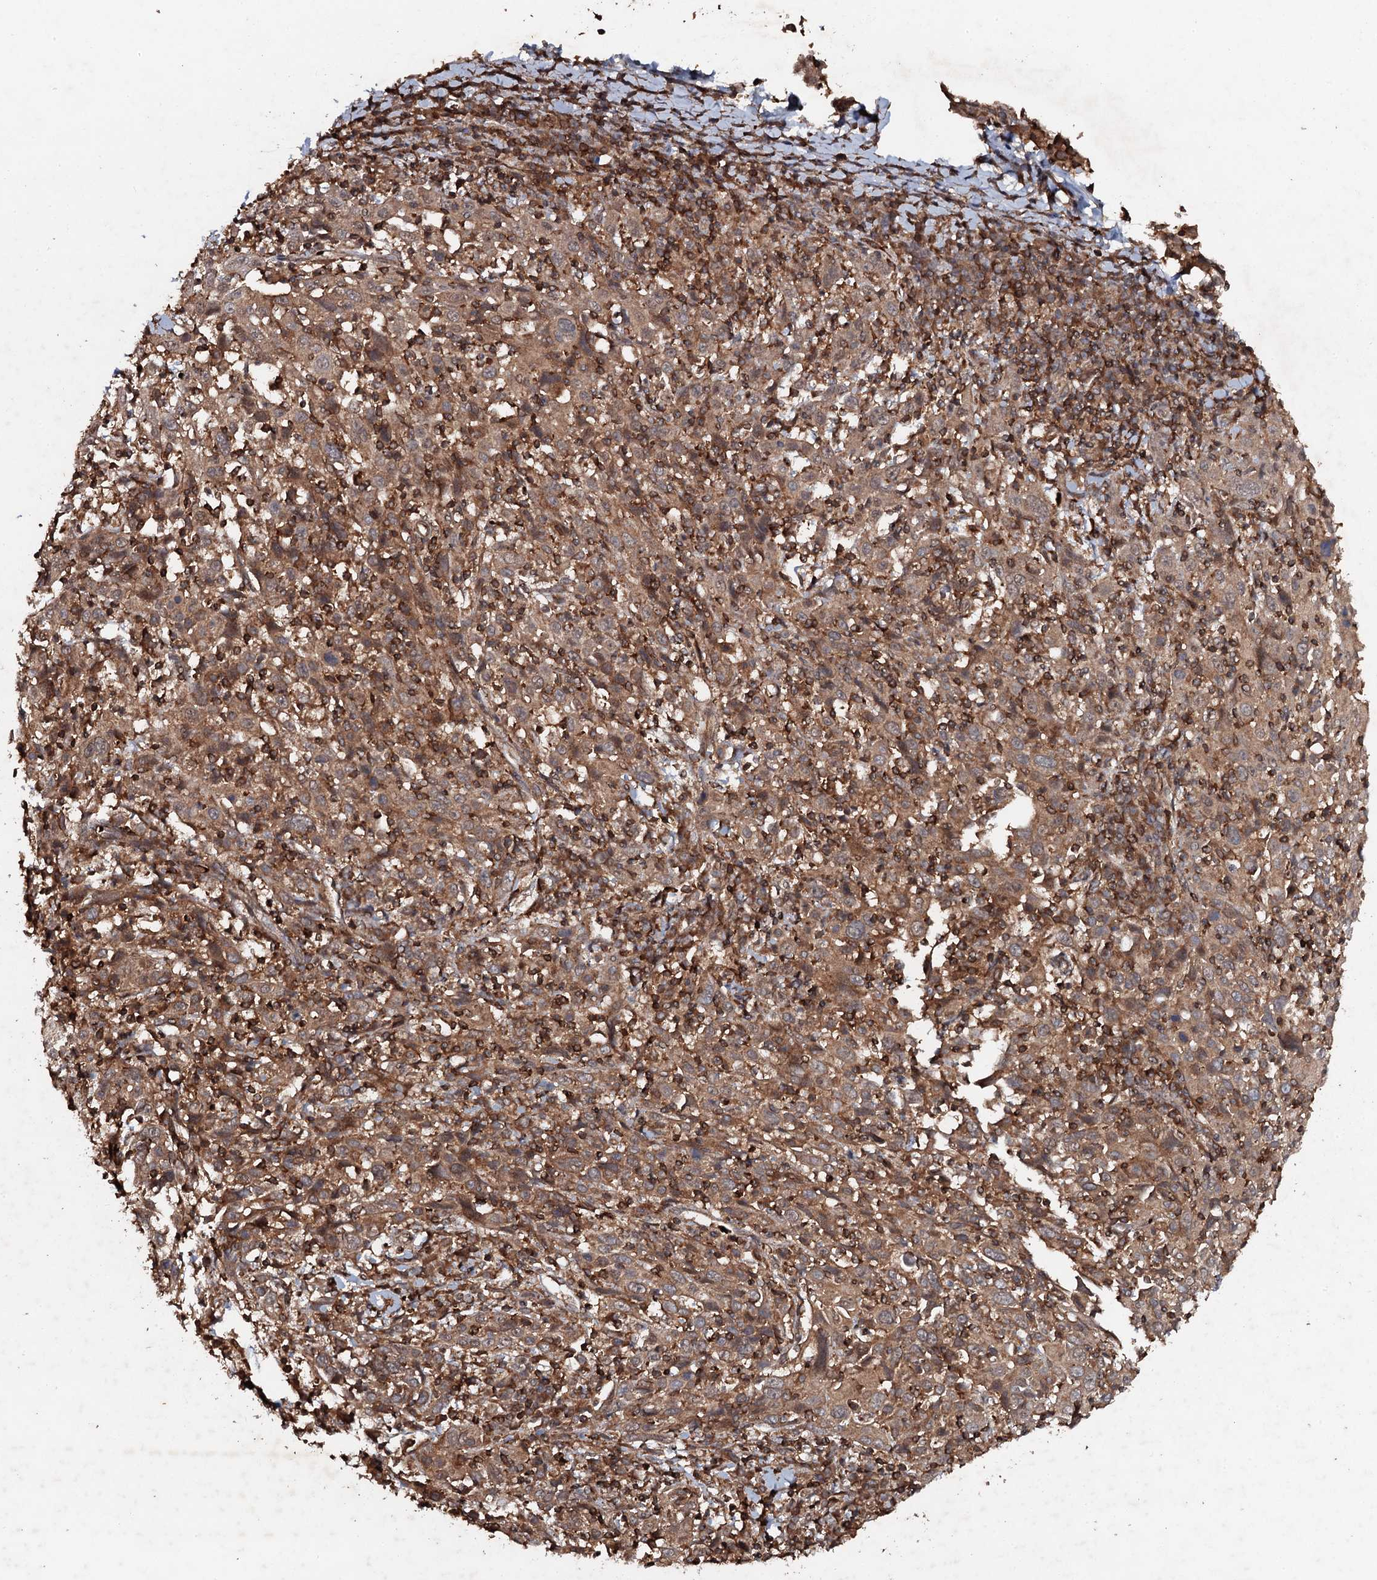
{"staining": {"intensity": "weak", "quantity": ">75%", "location": "cytoplasmic/membranous"}, "tissue": "cervical cancer", "cell_type": "Tumor cells", "image_type": "cancer", "snomed": [{"axis": "morphology", "description": "Squamous cell carcinoma, NOS"}, {"axis": "topography", "description": "Cervix"}], "caption": "Immunohistochemical staining of human cervical cancer (squamous cell carcinoma) reveals low levels of weak cytoplasmic/membranous protein staining in about >75% of tumor cells.", "gene": "ADGRG3", "patient": {"sex": "female", "age": 46}}